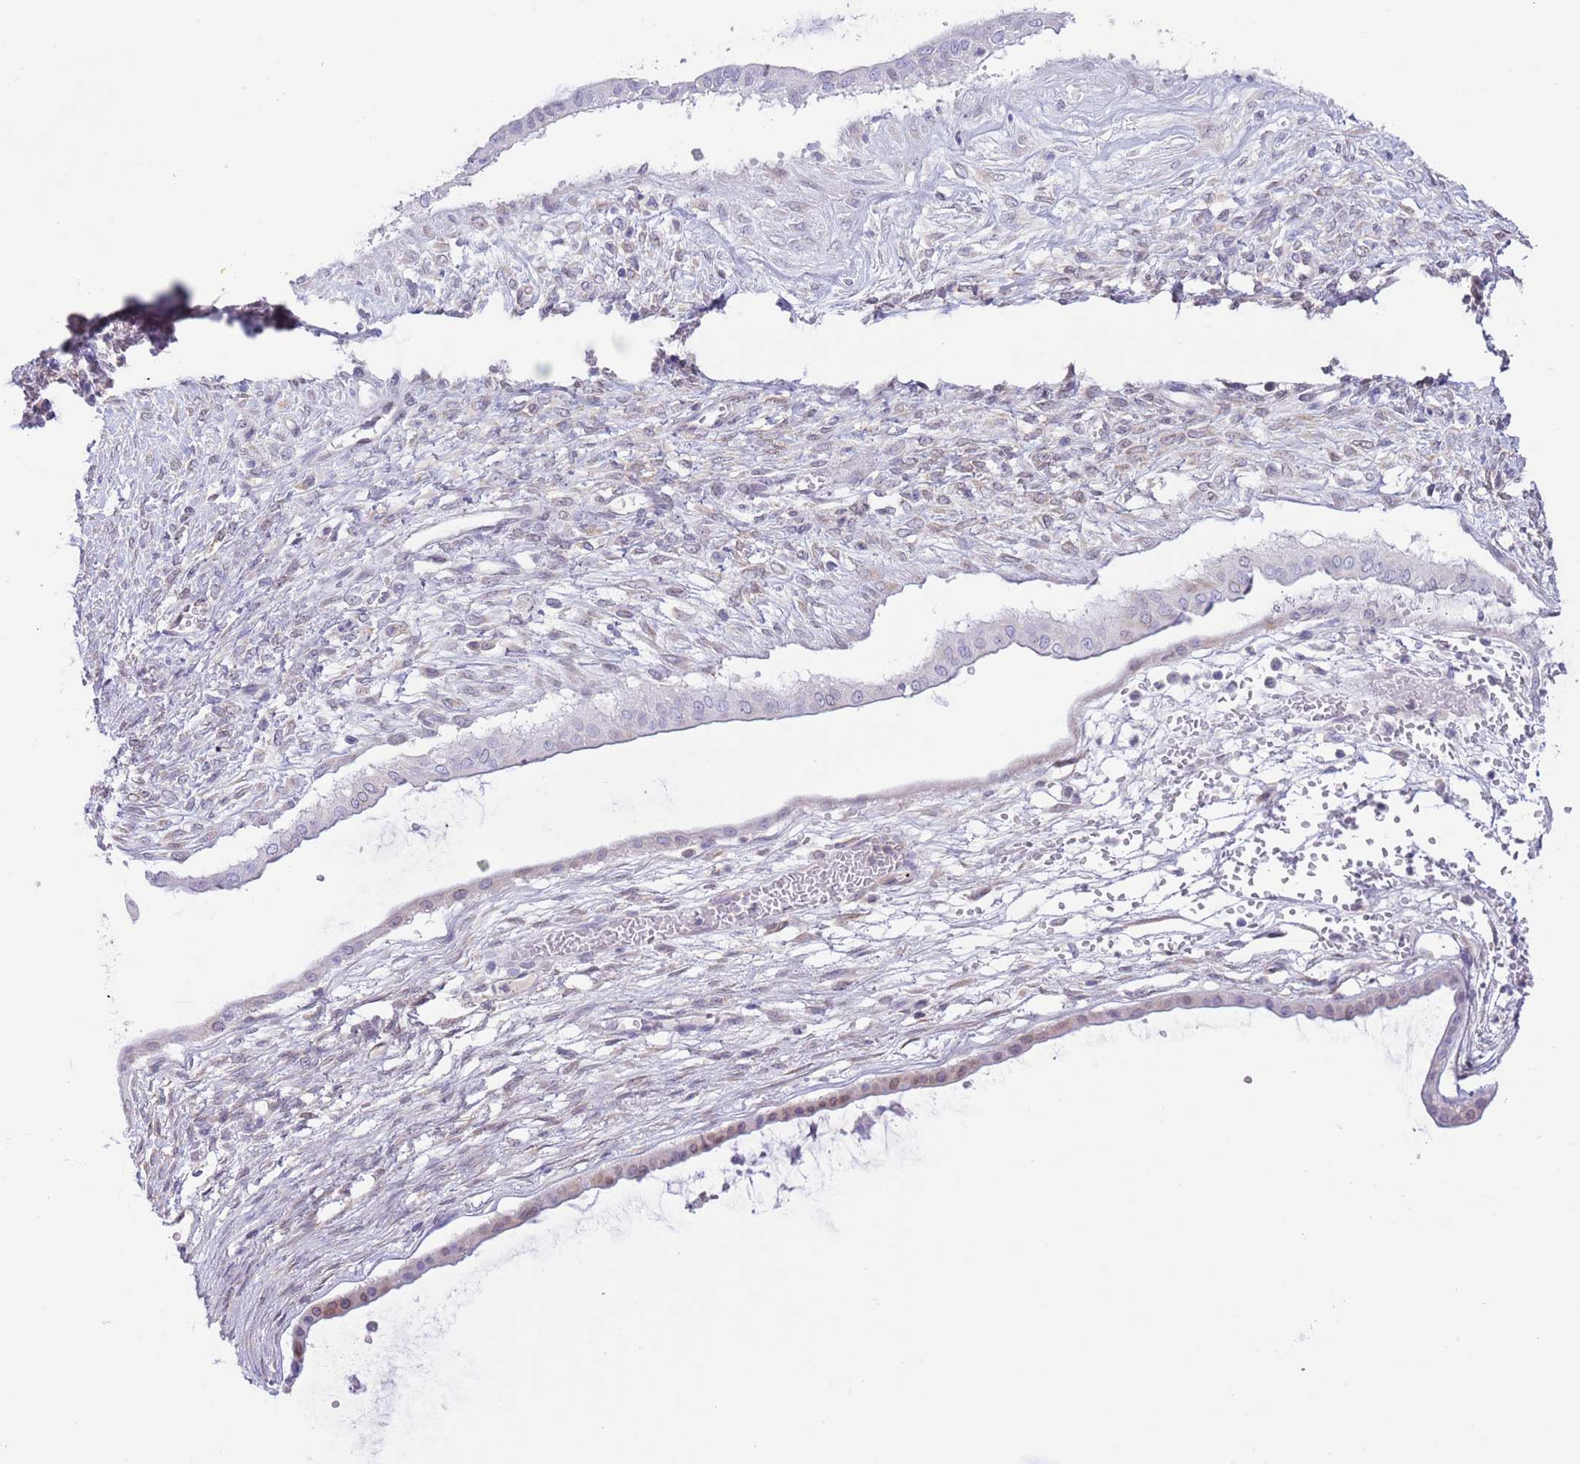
{"staining": {"intensity": "negative", "quantity": "none", "location": "none"}, "tissue": "ovarian cancer", "cell_type": "Tumor cells", "image_type": "cancer", "snomed": [{"axis": "morphology", "description": "Cystadenocarcinoma, mucinous, NOS"}, {"axis": "topography", "description": "Ovary"}], "caption": "Mucinous cystadenocarcinoma (ovarian) stained for a protein using IHC exhibits no staining tumor cells.", "gene": "EBPL", "patient": {"sex": "female", "age": 73}}